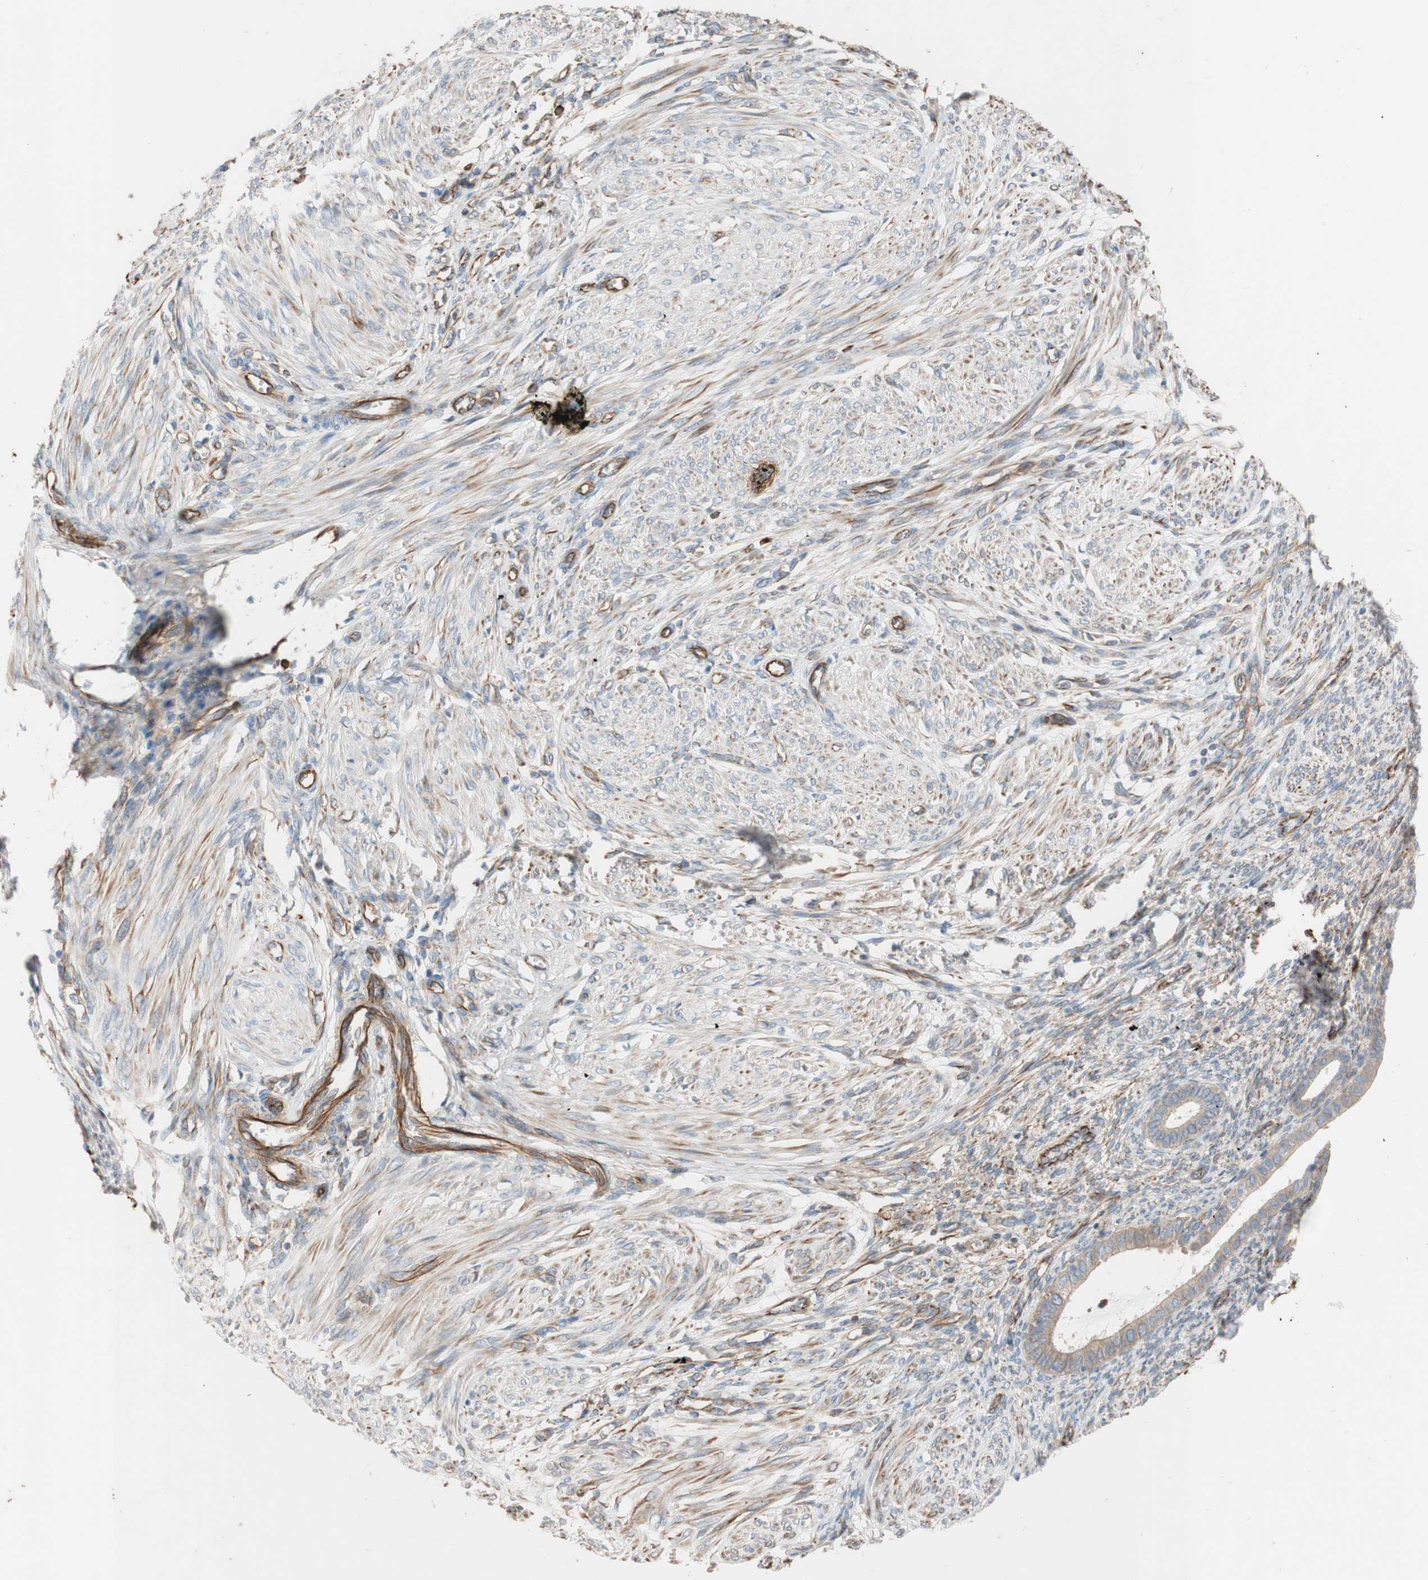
{"staining": {"intensity": "weak", "quantity": ">75%", "location": "cytoplasmic/membranous"}, "tissue": "endometrium", "cell_type": "Cells in endometrial stroma", "image_type": "normal", "snomed": [{"axis": "morphology", "description": "Normal tissue, NOS"}, {"axis": "topography", "description": "Endometrium"}], "caption": "Protein staining of normal endometrium reveals weak cytoplasmic/membranous staining in about >75% of cells in endometrial stroma.", "gene": "C1orf43", "patient": {"sex": "female", "age": 72}}